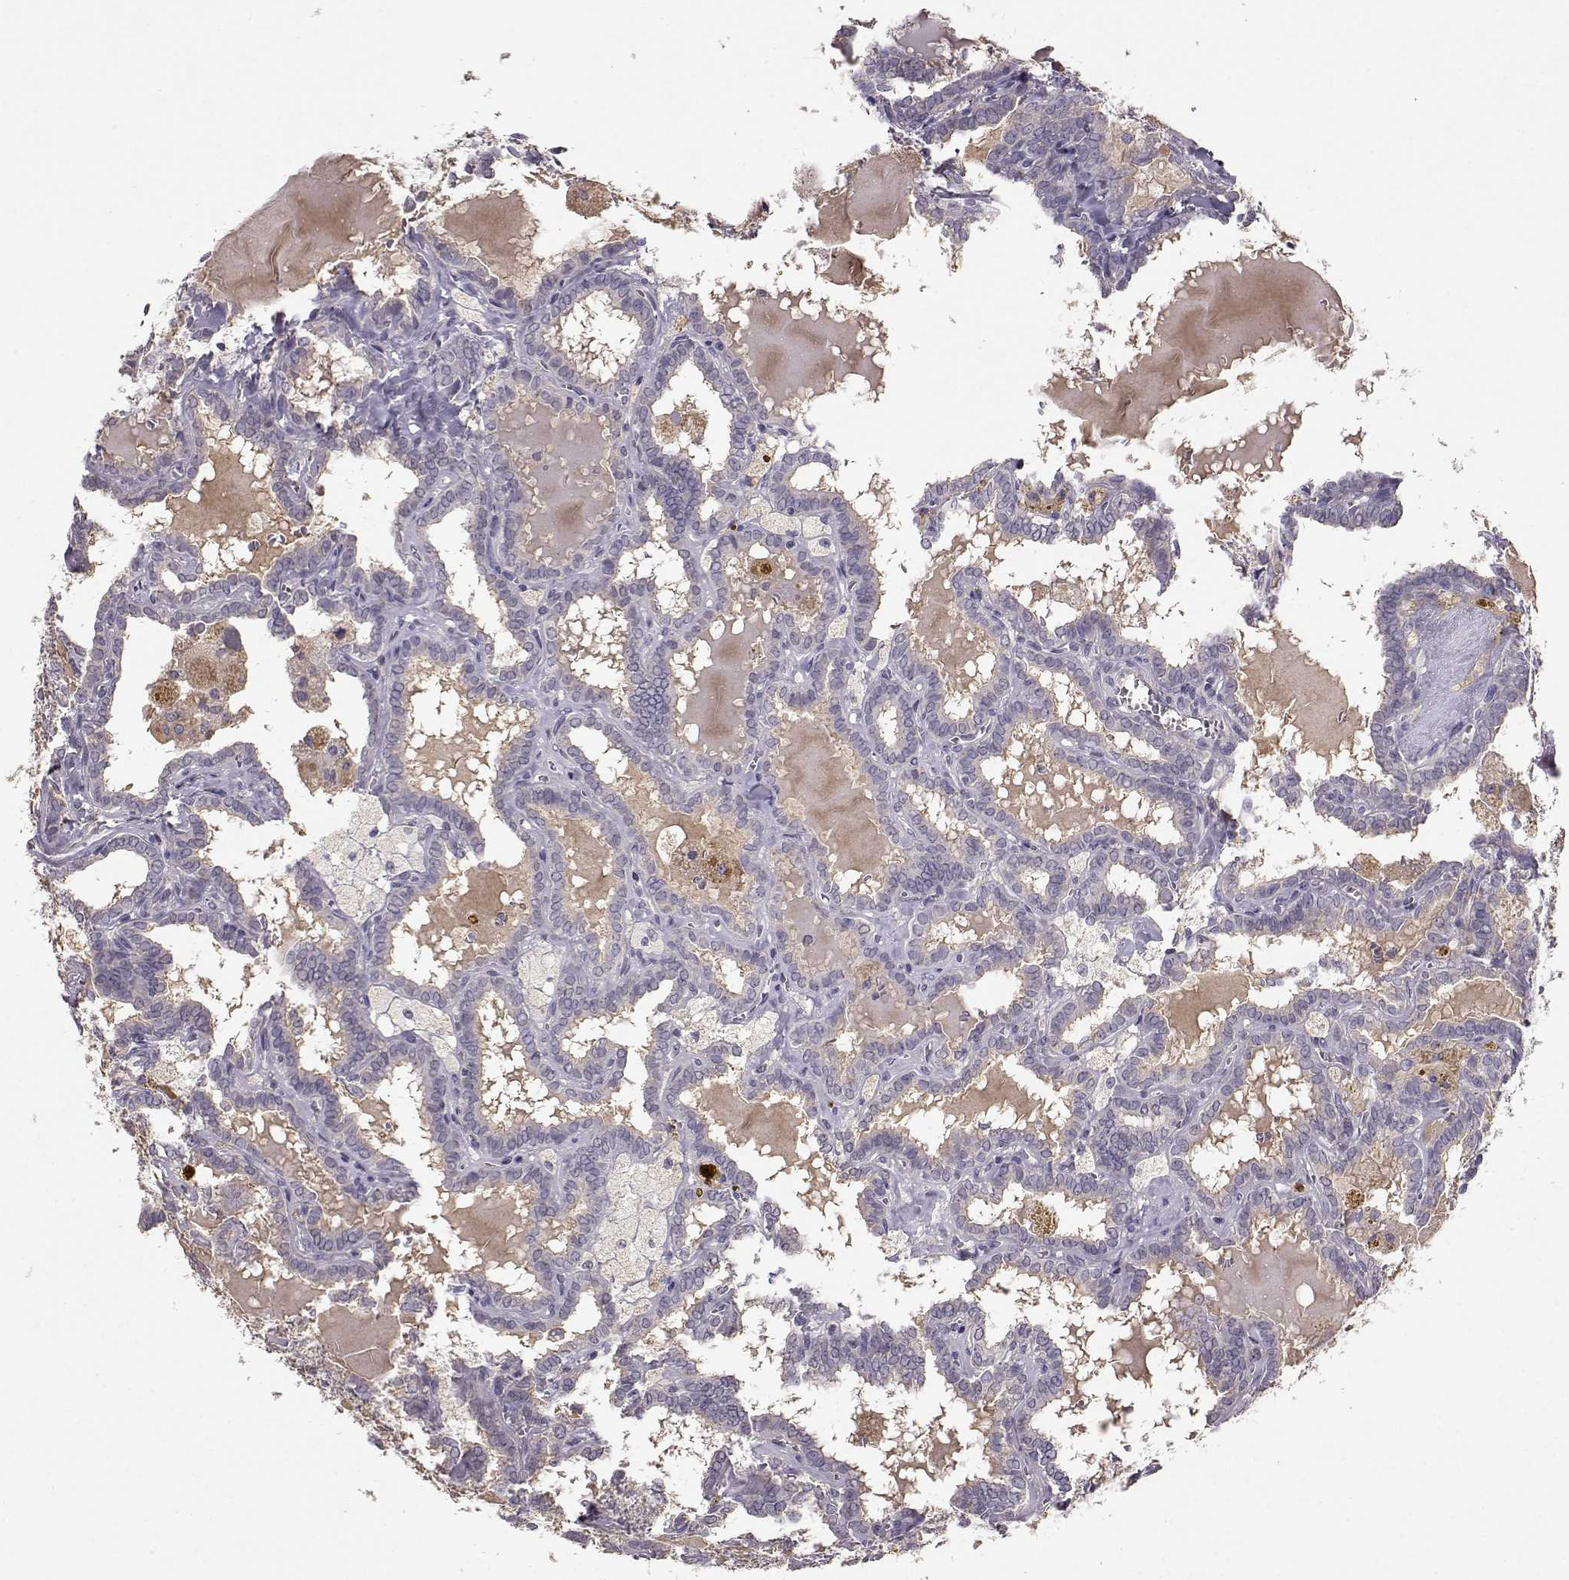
{"staining": {"intensity": "negative", "quantity": "none", "location": "none"}, "tissue": "thyroid cancer", "cell_type": "Tumor cells", "image_type": "cancer", "snomed": [{"axis": "morphology", "description": "Papillary adenocarcinoma, NOS"}, {"axis": "topography", "description": "Thyroid gland"}], "caption": "The photomicrograph displays no significant expression in tumor cells of thyroid cancer (papillary adenocarcinoma).", "gene": "PMCH", "patient": {"sex": "female", "age": 39}}